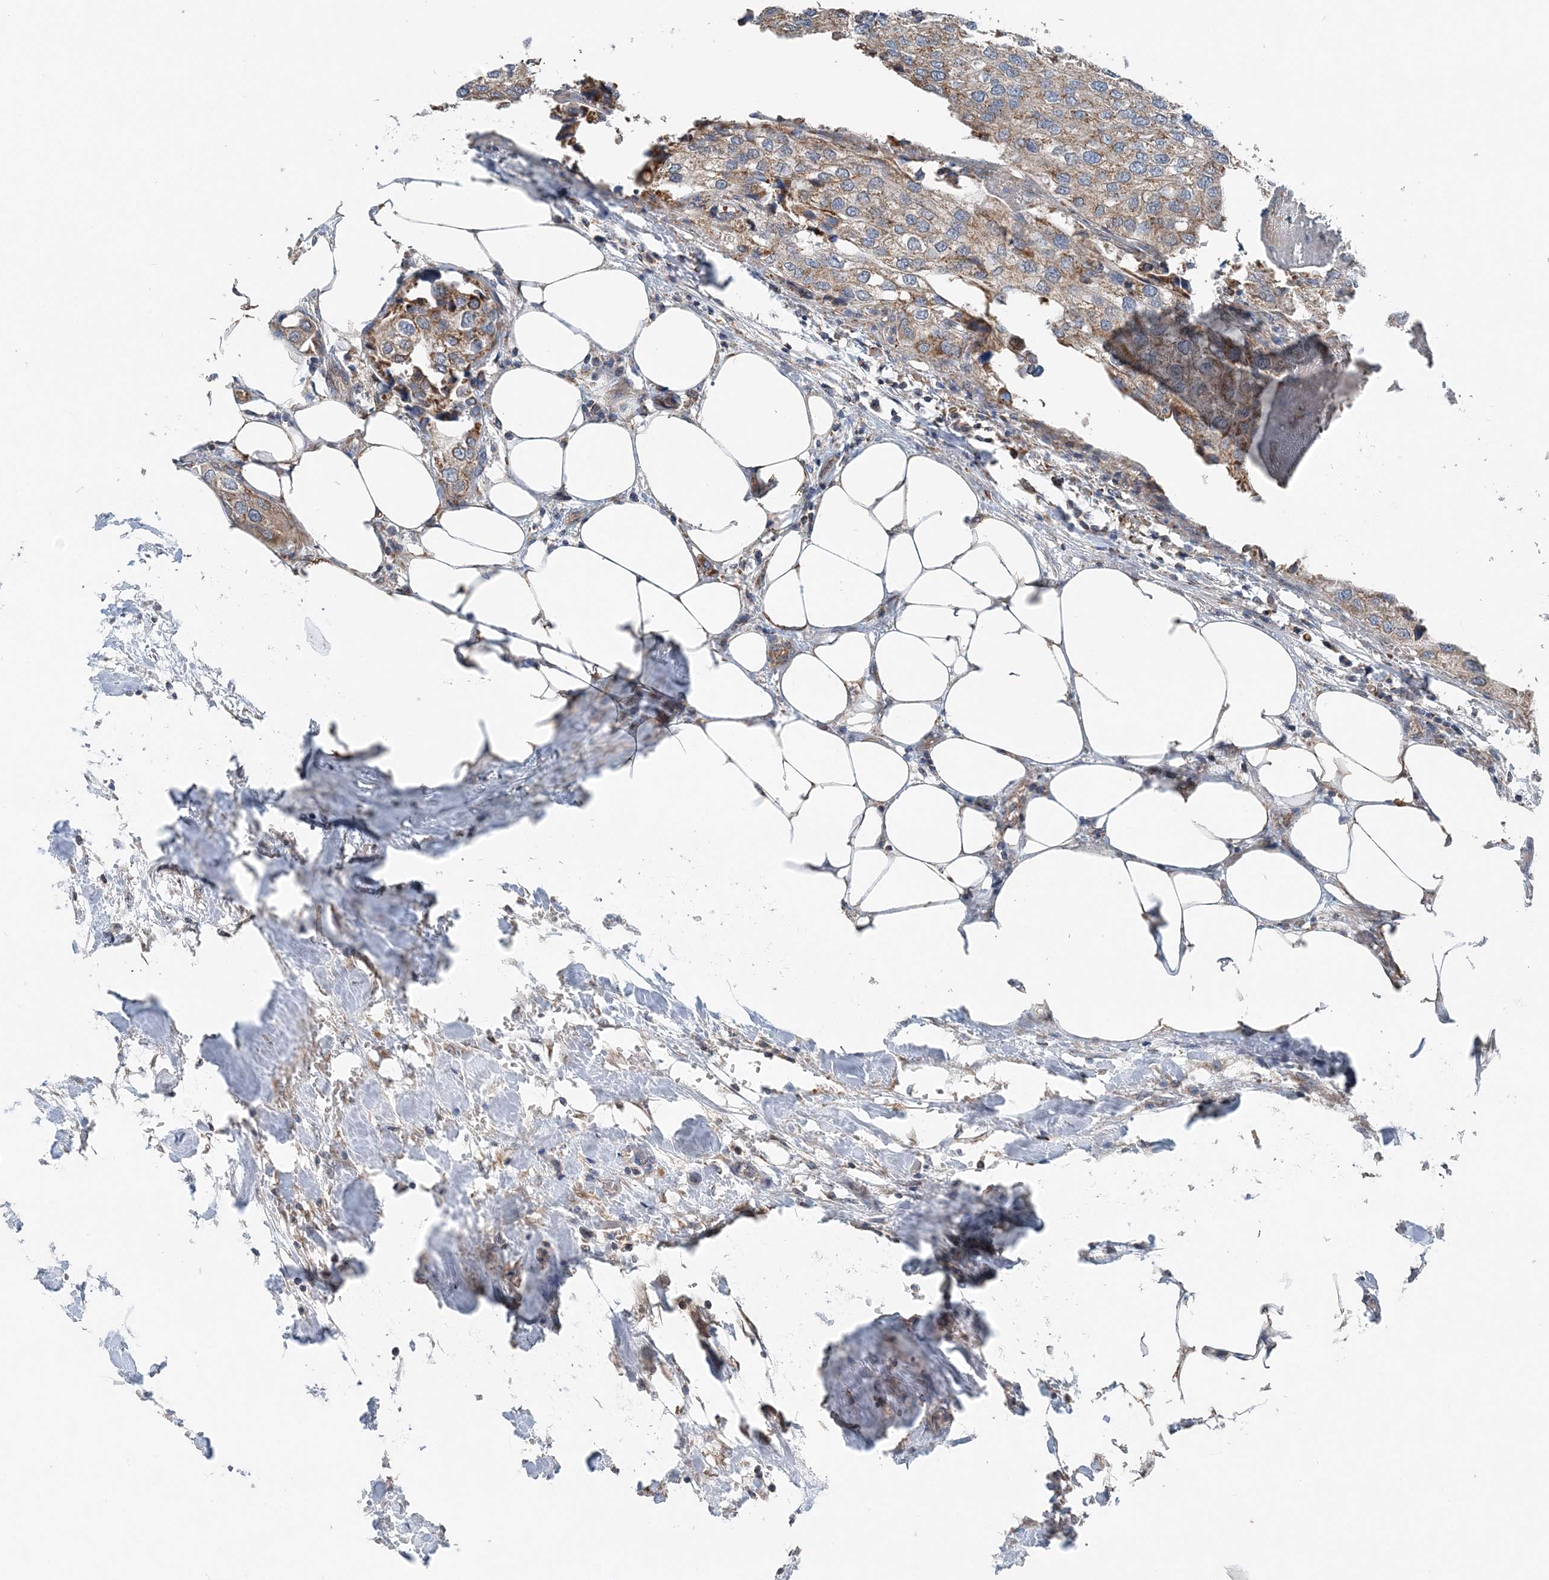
{"staining": {"intensity": "moderate", "quantity": ">75%", "location": "cytoplasmic/membranous"}, "tissue": "urothelial cancer", "cell_type": "Tumor cells", "image_type": "cancer", "snomed": [{"axis": "morphology", "description": "Urothelial carcinoma, High grade"}, {"axis": "topography", "description": "Urinary bladder"}], "caption": "High-magnification brightfield microscopy of urothelial cancer stained with DAB (brown) and counterstained with hematoxylin (blue). tumor cells exhibit moderate cytoplasmic/membranous staining is present in about>75% of cells.", "gene": "SPRY2", "patient": {"sex": "male", "age": 64}}